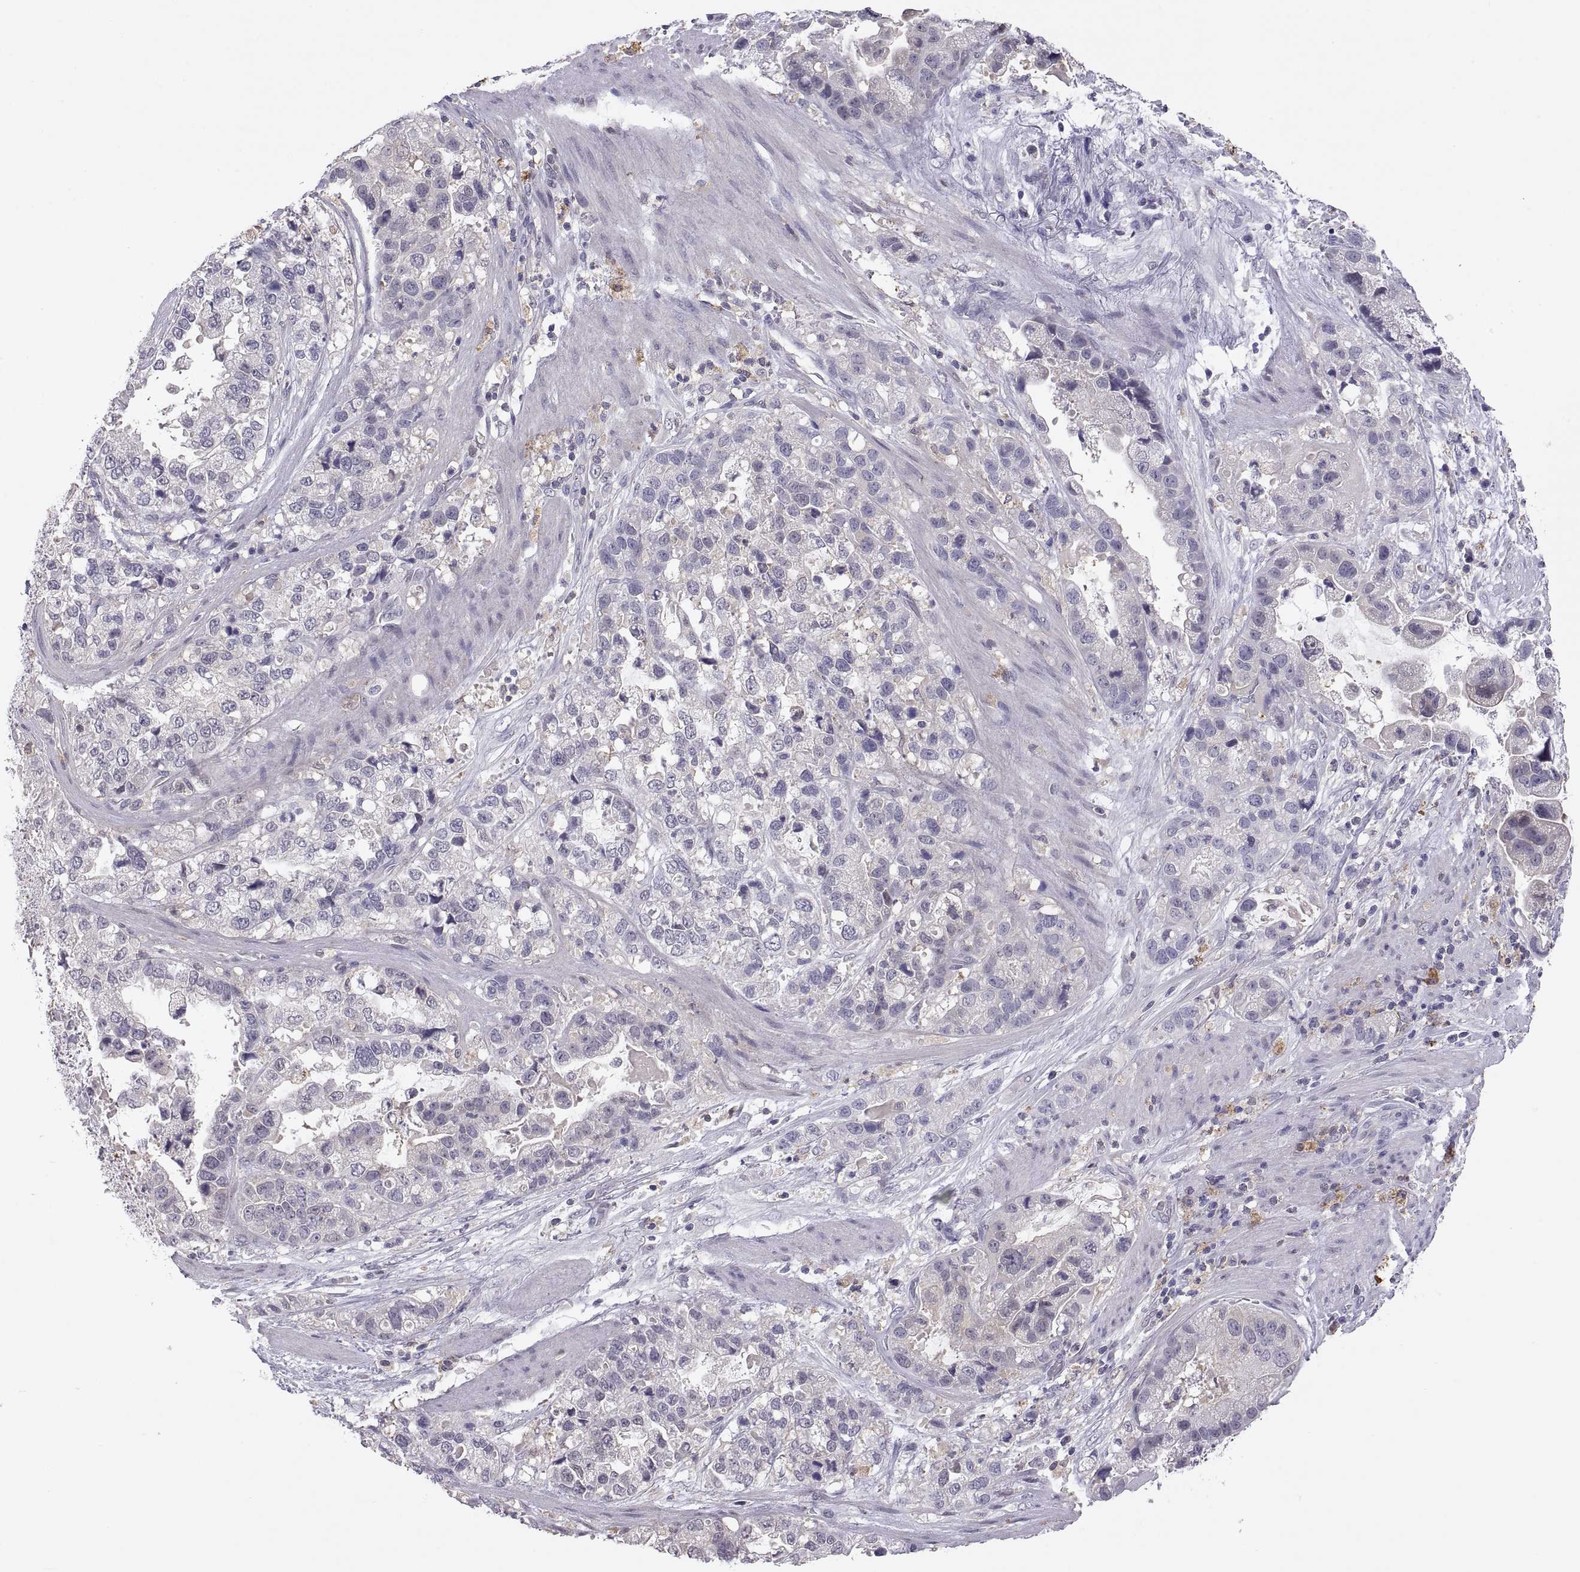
{"staining": {"intensity": "negative", "quantity": "none", "location": "none"}, "tissue": "stomach cancer", "cell_type": "Tumor cells", "image_type": "cancer", "snomed": [{"axis": "morphology", "description": "Adenocarcinoma, NOS"}, {"axis": "topography", "description": "Stomach"}], "caption": "DAB immunohistochemical staining of stomach adenocarcinoma shows no significant positivity in tumor cells.", "gene": "FGF9", "patient": {"sex": "male", "age": 59}}